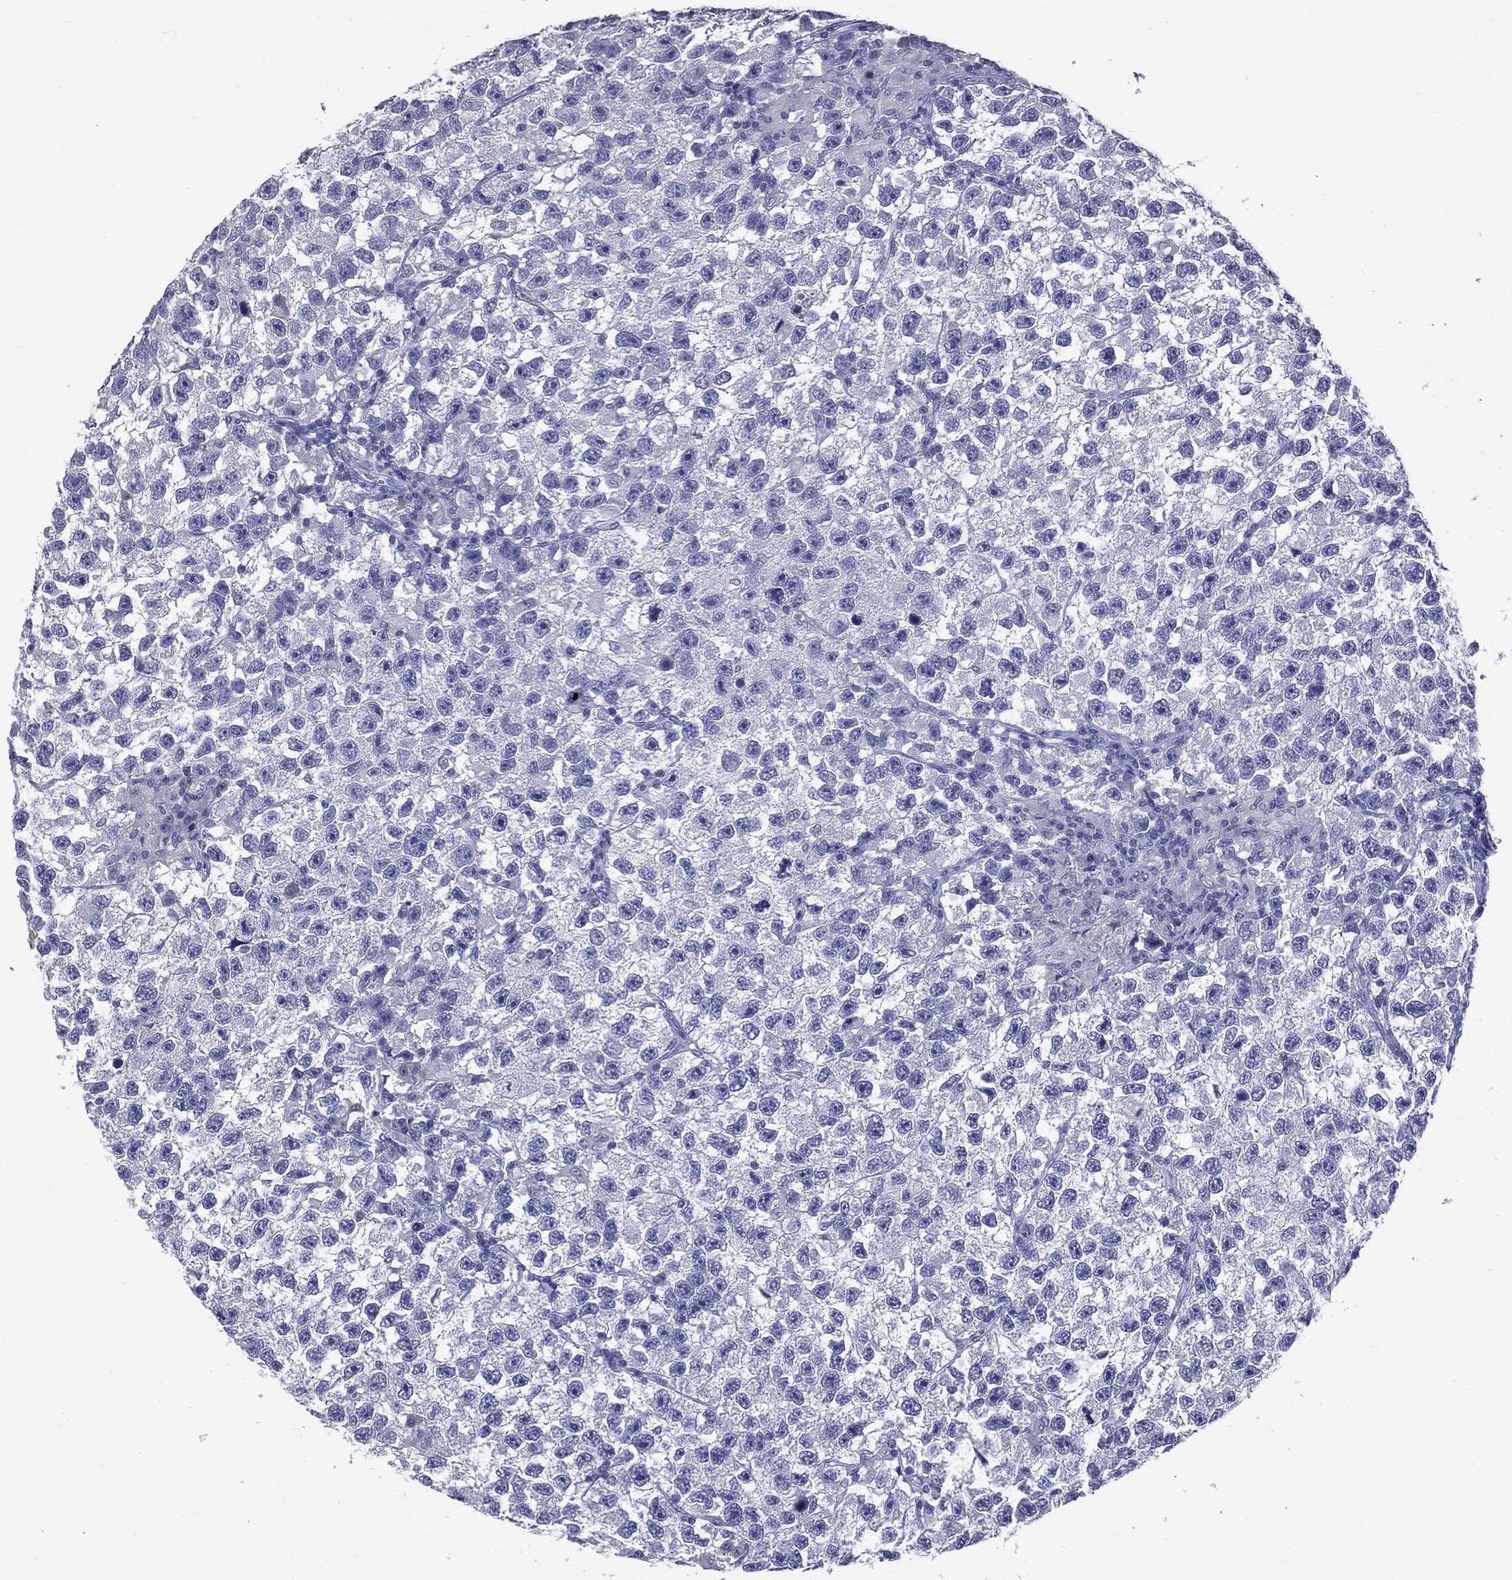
{"staining": {"intensity": "negative", "quantity": "none", "location": "none"}, "tissue": "testis cancer", "cell_type": "Tumor cells", "image_type": "cancer", "snomed": [{"axis": "morphology", "description": "Seminoma, NOS"}, {"axis": "topography", "description": "Testis"}], "caption": "Immunohistochemistry of human testis seminoma reveals no staining in tumor cells.", "gene": "TSHB", "patient": {"sex": "male", "age": 26}}